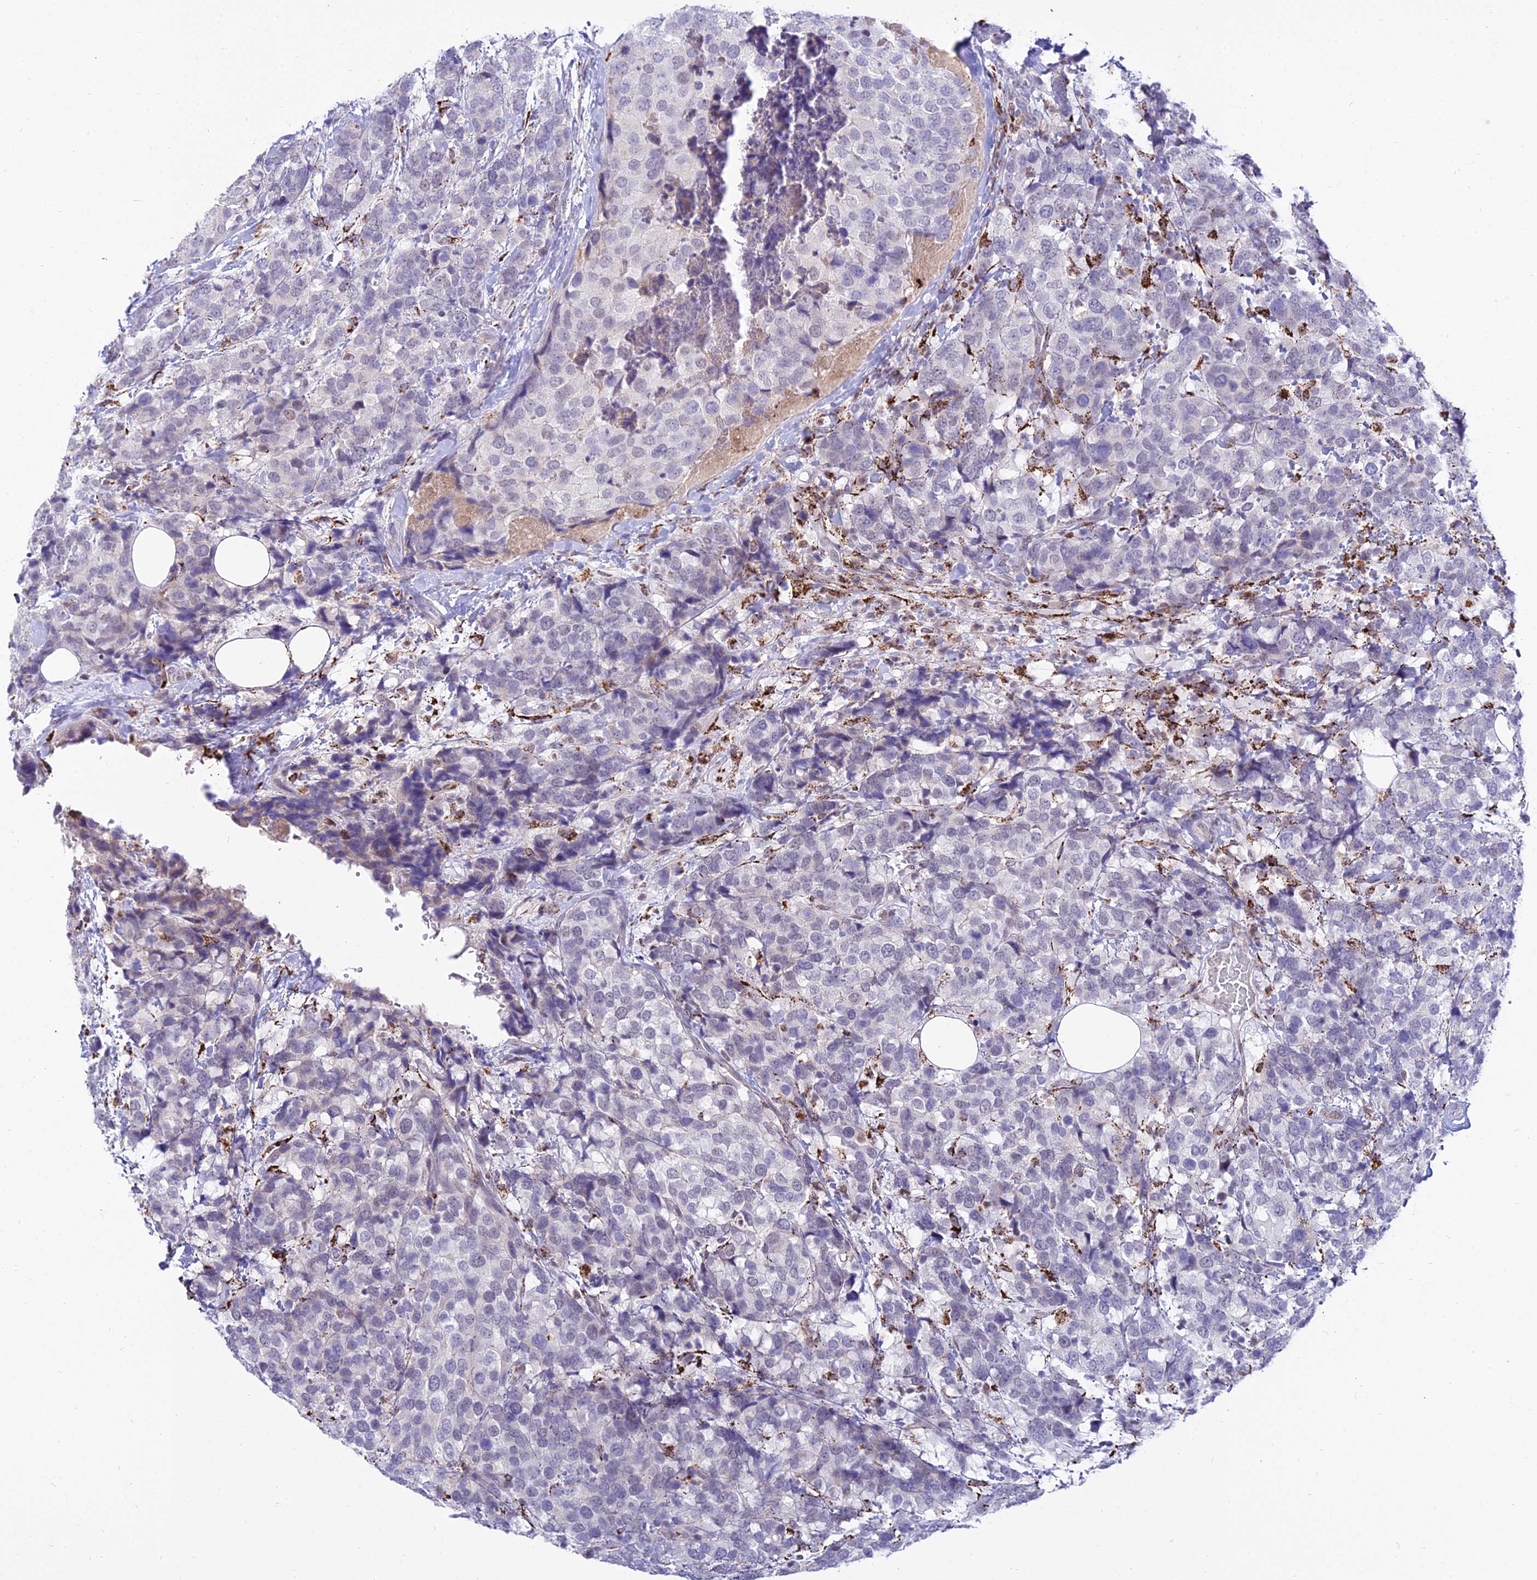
{"staining": {"intensity": "negative", "quantity": "none", "location": "none"}, "tissue": "breast cancer", "cell_type": "Tumor cells", "image_type": "cancer", "snomed": [{"axis": "morphology", "description": "Lobular carcinoma"}, {"axis": "topography", "description": "Breast"}], "caption": "High magnification brightfield microscopy of breast cancer (lobular carcinoma) stained with DAB (brown) and counterstained with hematoxylin (blue): tumor cells show no significant positivity. (DAB immunohistochemistry with hematoxylin counter stain).", "gene": "C6orf163", "patient": {"sex": "female", "age": 59}}